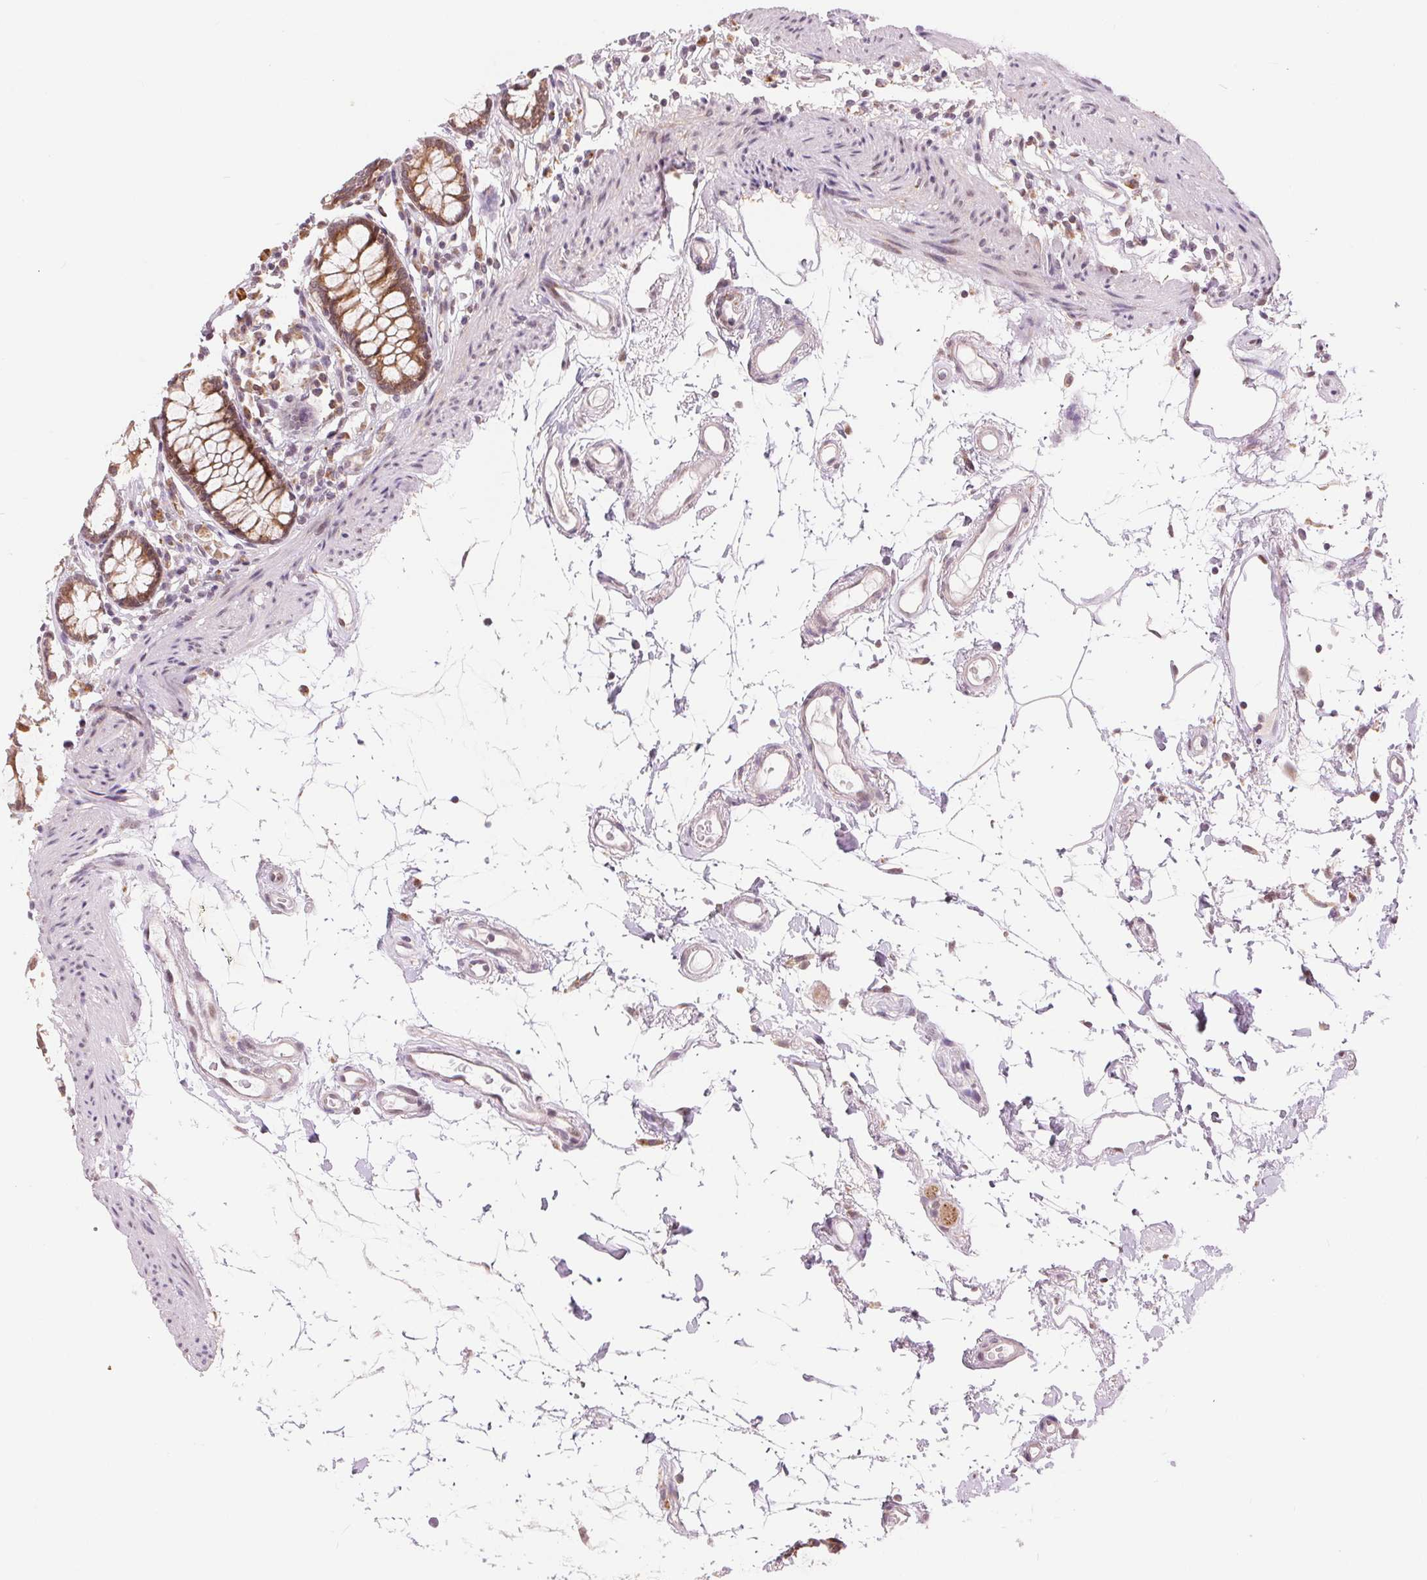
{"staining": {"intensity": "weak", "quantity": "25%-75%", "location": "cytoplasmic/membranous"}, "tissue": "colon", "cell_type": "Endothelial cells", "image_type": "normal", "snomed": [{"axis": "morphology", "description": "Normal tissue, NOS"}, {"axis": "topography", "description": "Colon"}], "caption": "This is an image of immunohistochemistry (IHC) staining of normal colon, which shows weak staining in the cytoplasmic/membranous of endothelial cells.", "gene": "ARHGAP32", "patient": {"sex": "female", "age": 84}}